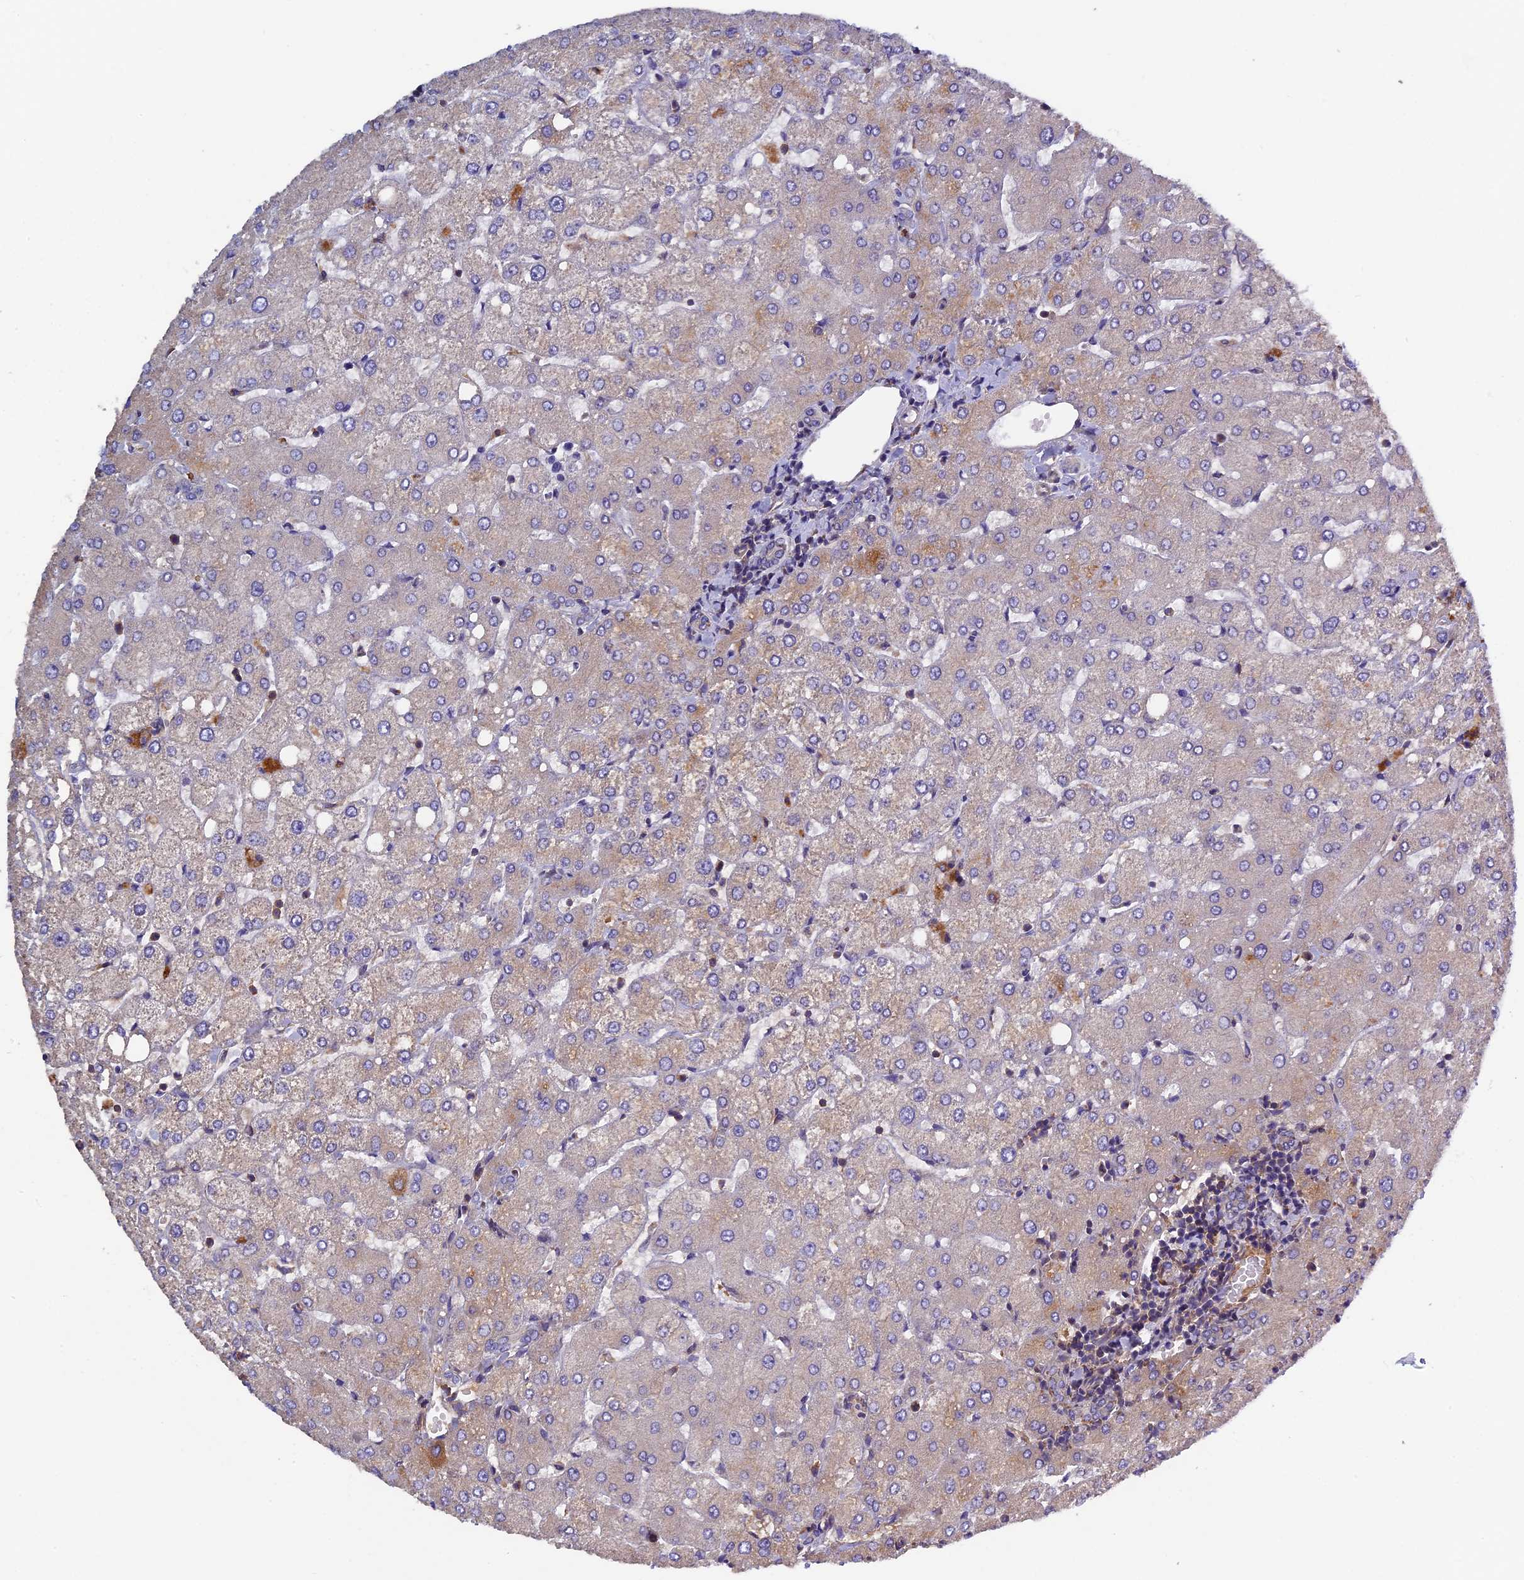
{"staining": {"intensity": "negative", "quantity": "none", "location": "none"}, "tissue": "liver", "cell_type": "Cholangiocytes", "image_type": "normal", "snomed": [{"axis": "morphology", "description": "Normal tissue, NOS"}, {"axis": "topography", "description": "Liver"}], "caption": "The histopathology image reveals no significant staining in cholangiocytes of liver.", "gene": "CCDC153", "patient": {"sex": "female", "age": 54}}